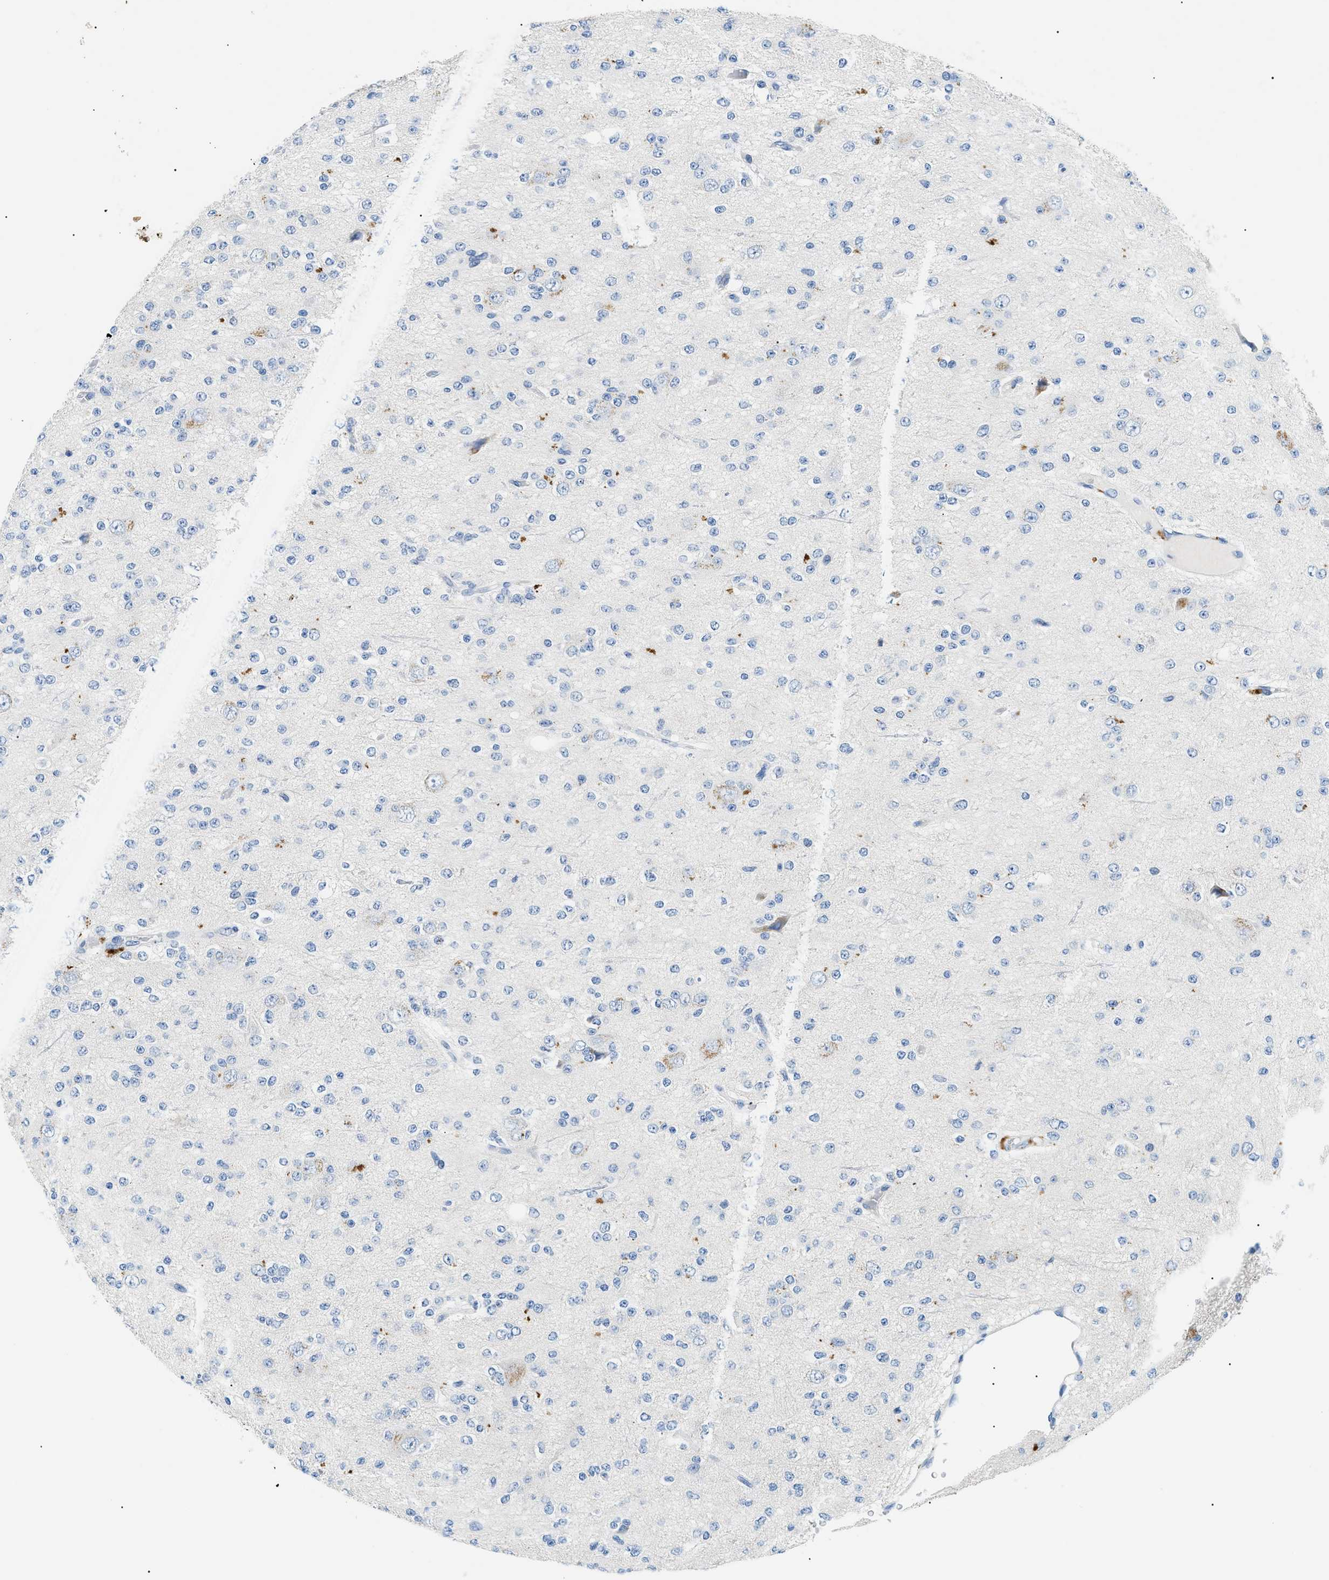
{"staining": {"intensity": "weak", "quantity": "<25%", "location": "cytoplasmic/membranous"}, "tissue": "glioma", "cell_type": "Tumor cells", "image_type": "cancer", "snomed": [{"axis": "morphology", "description": "Glioma, malignant, Low grade"}, {"axis": "topography", "description": "Brain"}], "caption": "Protein analysis of glioma shows no significant staining in tumor cells.", "gene": "SMARCC1", "patient": {"sex": "male", "age": 38}}